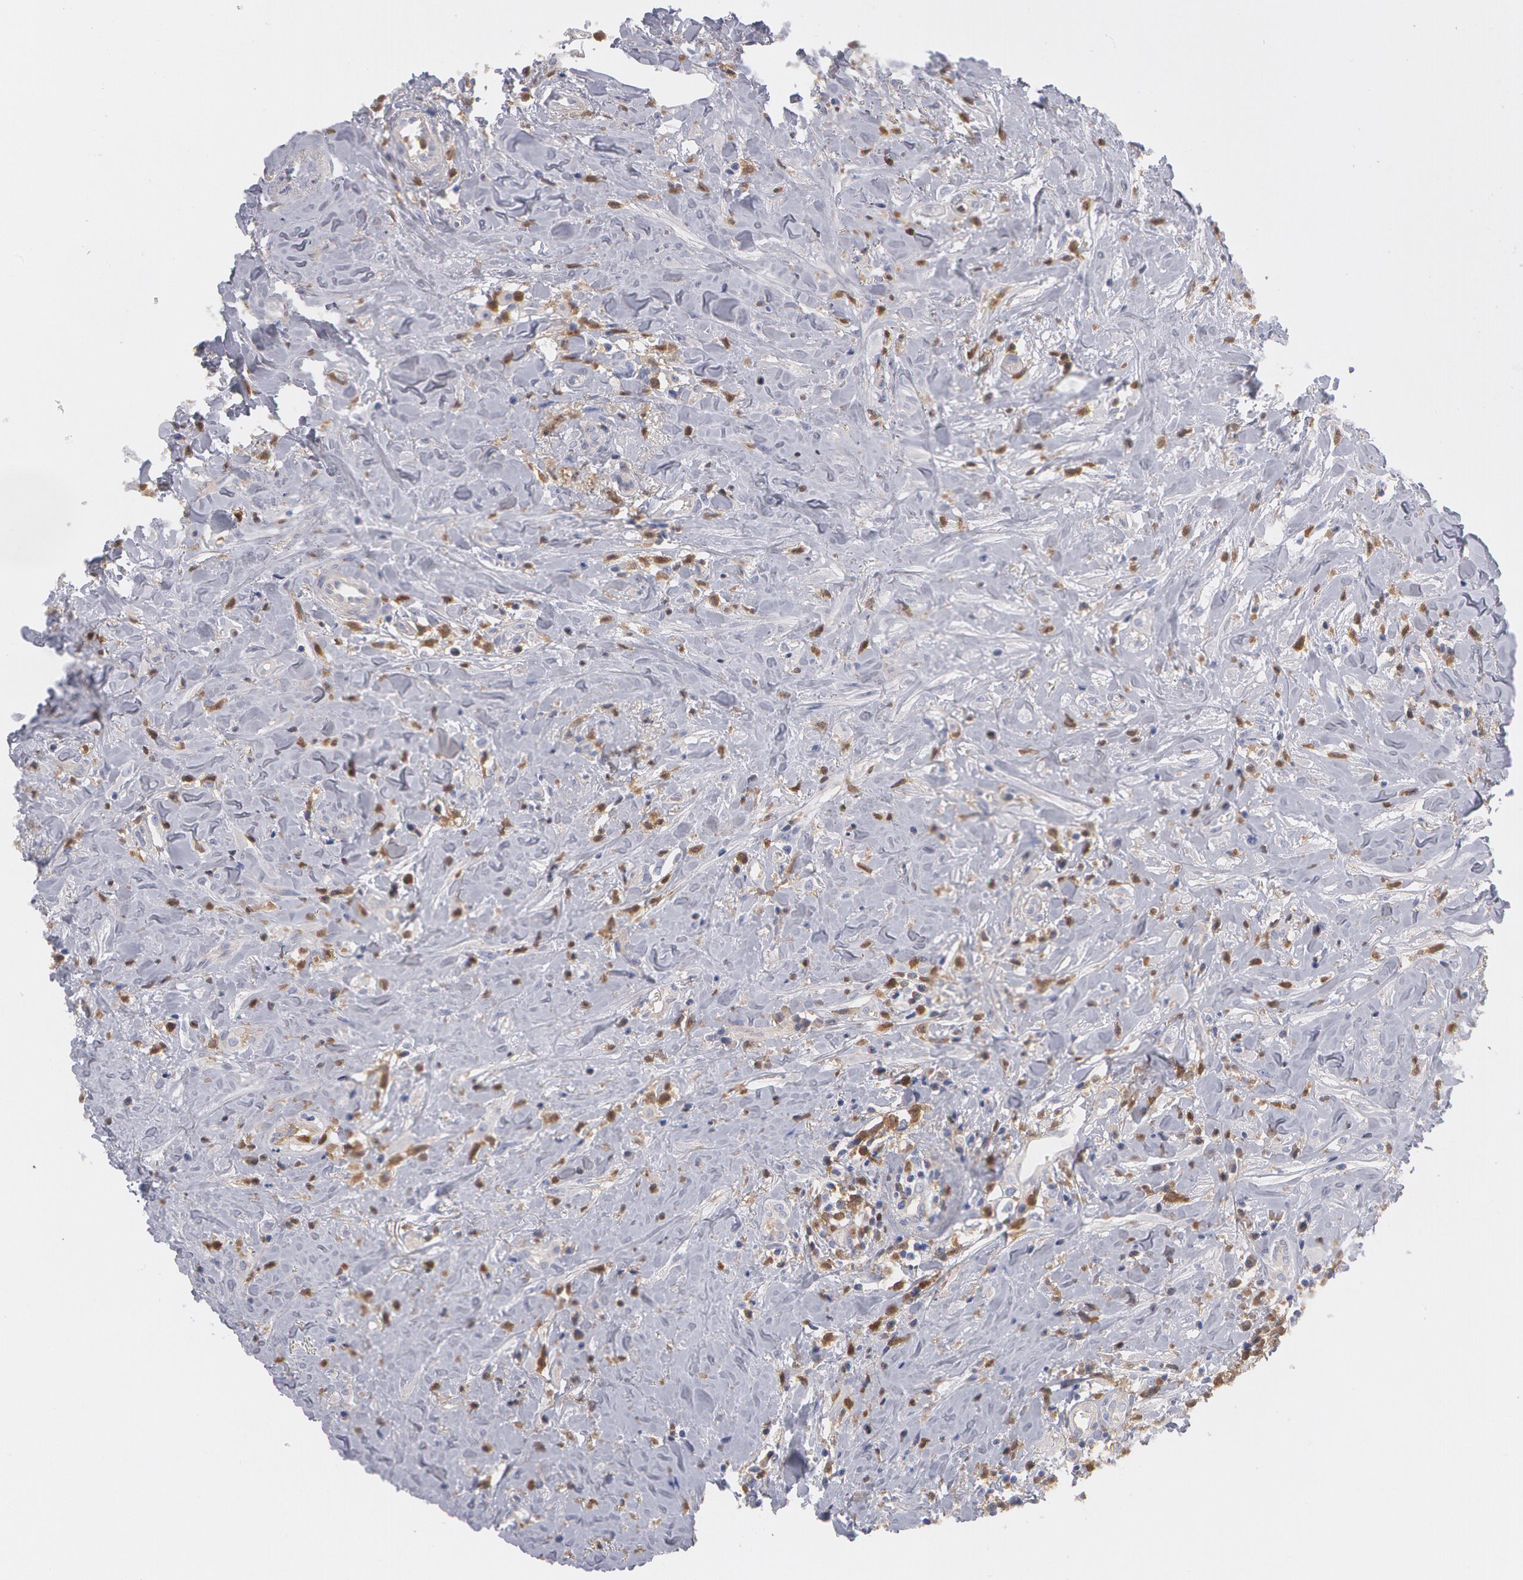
{"staining": {"intensity": "weak", "quantity": "<25%", "location": "cytoplasmic/membranous"}, "tissue": "head and neck cancer", "cell_type": "Tumor cells", "image_type": "cancer", "snomed": [{"axis": "morphology", "description": "Squamous cell carcinoma, NOS"}, {"axis": "topography", "description": "Oral tissue"}, {"axis": "topography", "description": "Head-Neck"}], "caption": "Micrograph shows no significant protein positivity in tumor cells of squamous cell carcinoma (head and neck). Brightfield microscopy of immunohistochemistry (IHC) stained with DAB (3,3'-diaminobenzidine) (brown) and hematoxylin (blue), captured at high magnification.", "gene": "SYK", "patient": {"sex": "female", "age": 82}}